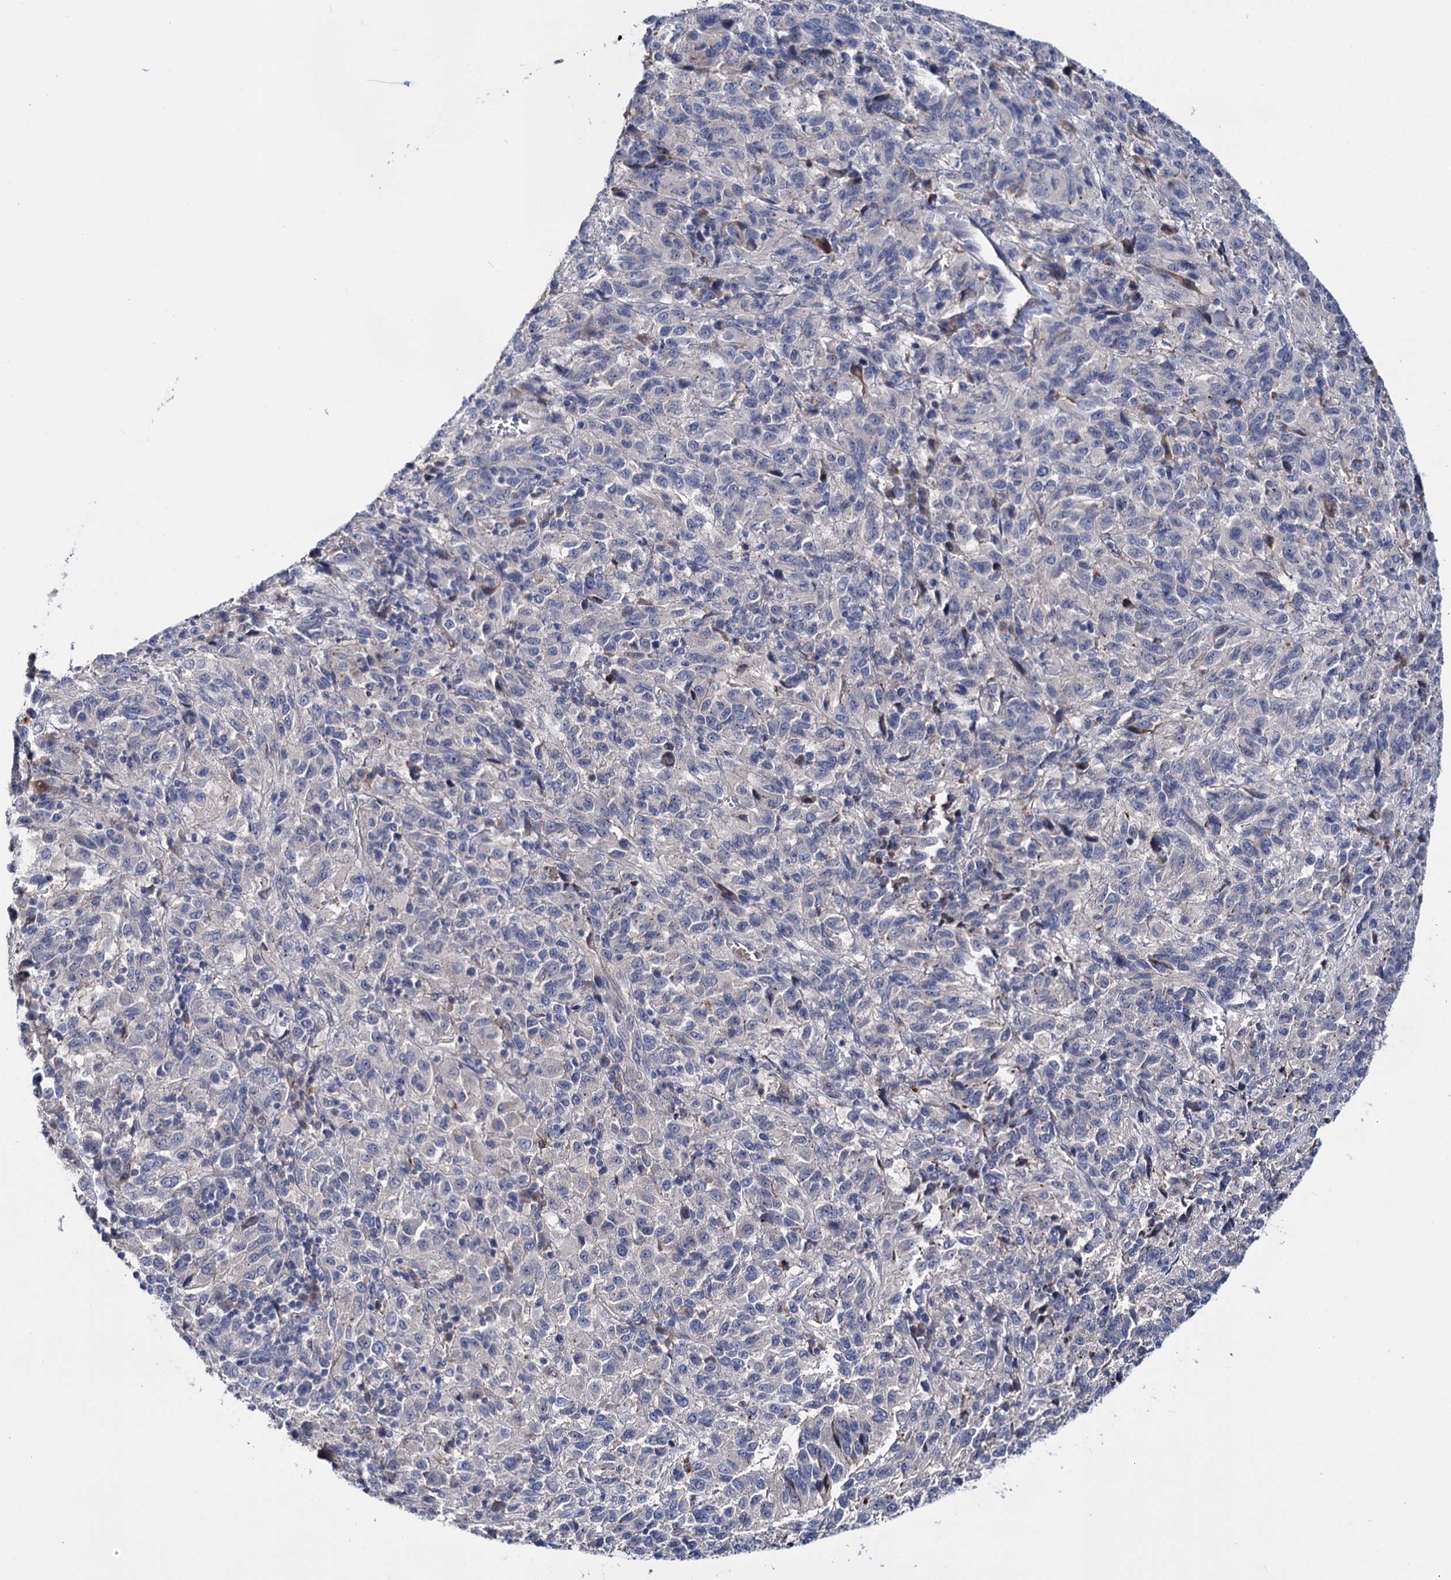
{"staining": {"intensity": "negative", "quantity": "none", "location": "none"}, "tissue": "melanoma", "cell_type": "Tumor cells", "image_type": "cancer", "snomed": [{"axis": "morphology", "description": "Malignant melanoma, Metastatic site"}, {"axis": "topography", "description": "Lung"}], "caption": "This is a photomicrograph of IHC staining of malignant melanoma (metastatic site), which shows no staining in tumor cells.", "gene": "PPP1R32", "patient": {"sex": "male", "age": 64}}